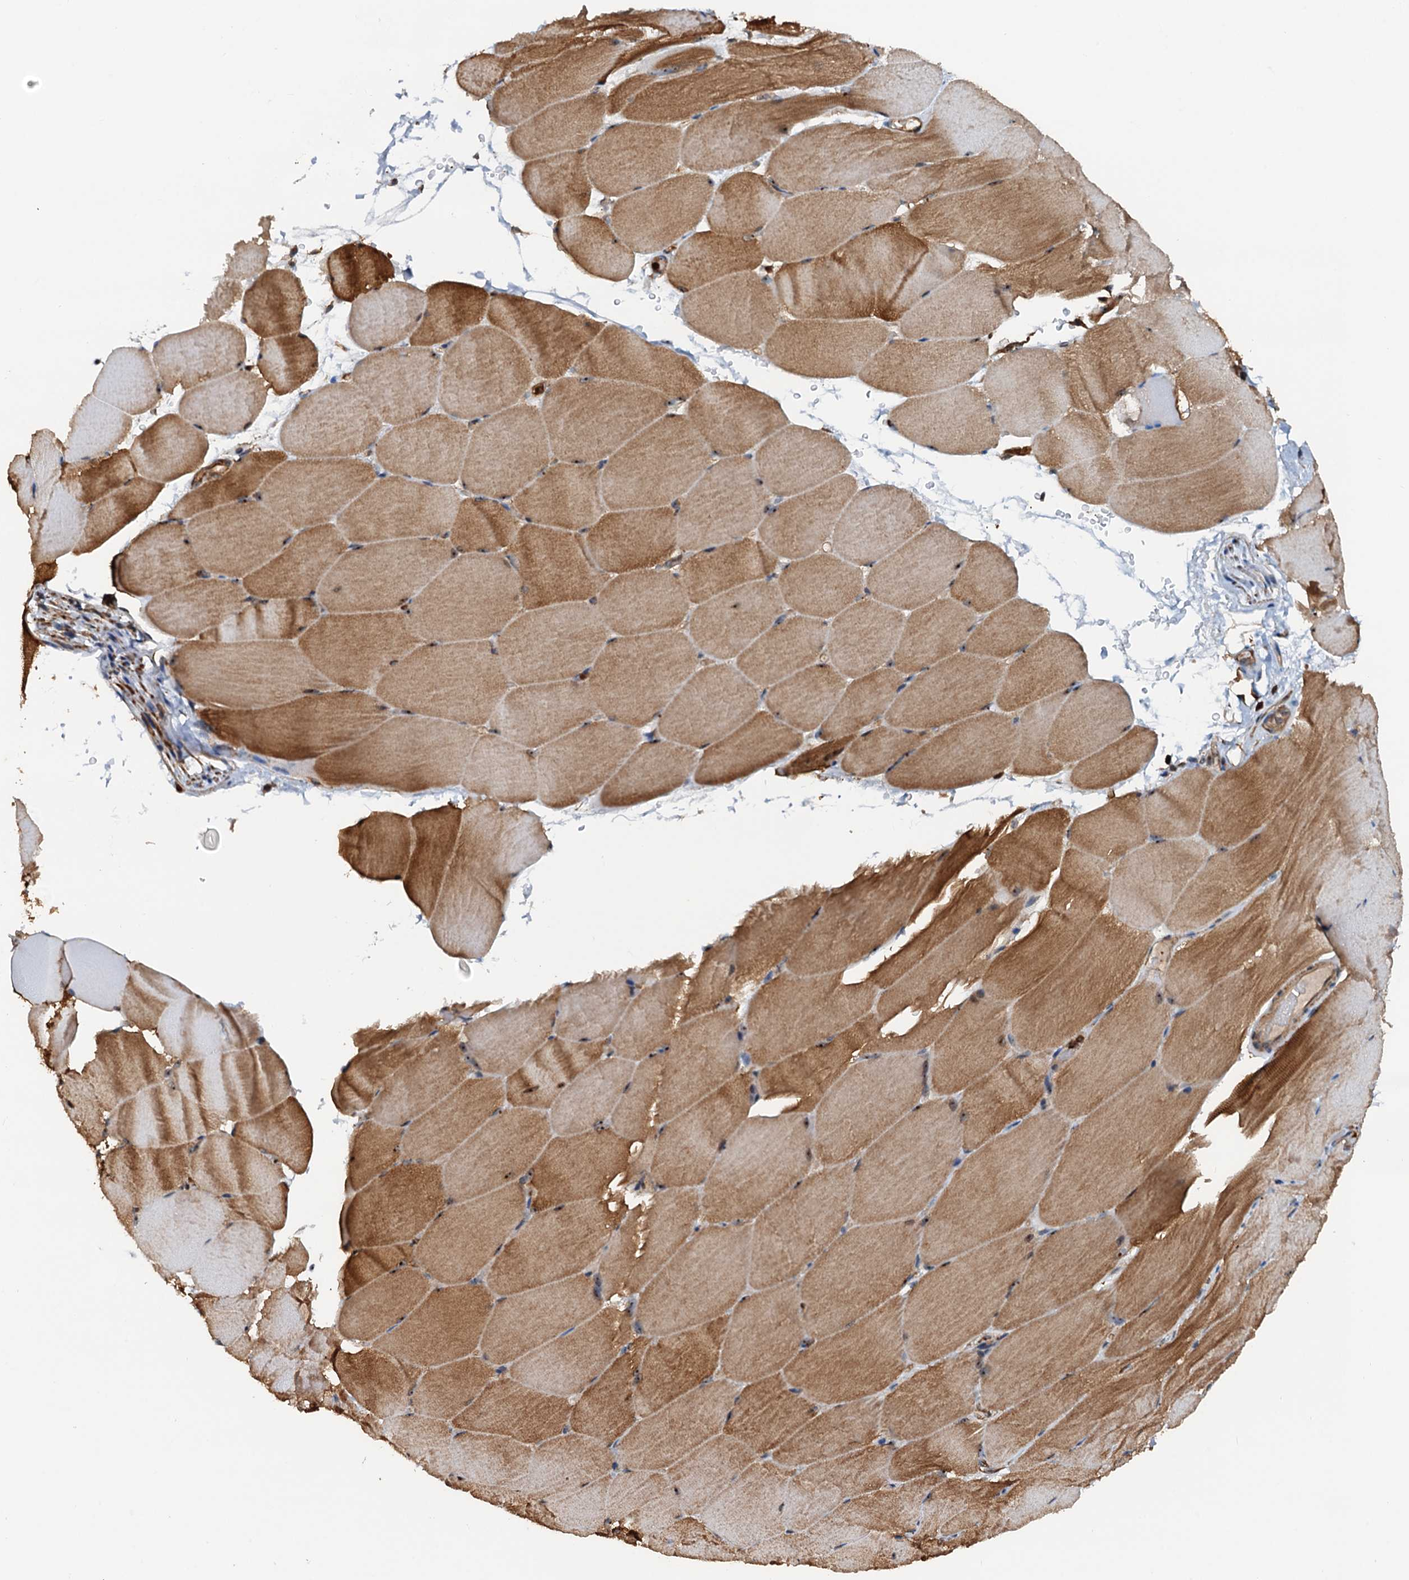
{"staining": {"intensity": "moderate", "quantity": ">75%", "location": "cytoplasmic/membranous"}, "tissue": "skeletal muscle", "cell_type": "Myocytes", "image_type": "normal", "snomed": [{"axis": "morphology", "description": "Normal tissue, NOS"}, {"axis": "topography", "description": "Skeletal muscle"}, {"axis": "topography", "description": "Parathyroid gland"}], "caption": "Skeletal muscle stained for a protein (brown) exhibits moderate cytoplasmic/membranous positive staining in about >75% of myocytes.", "gene": "USP6NL", "patient": {"sex": "female", "age": 37}}